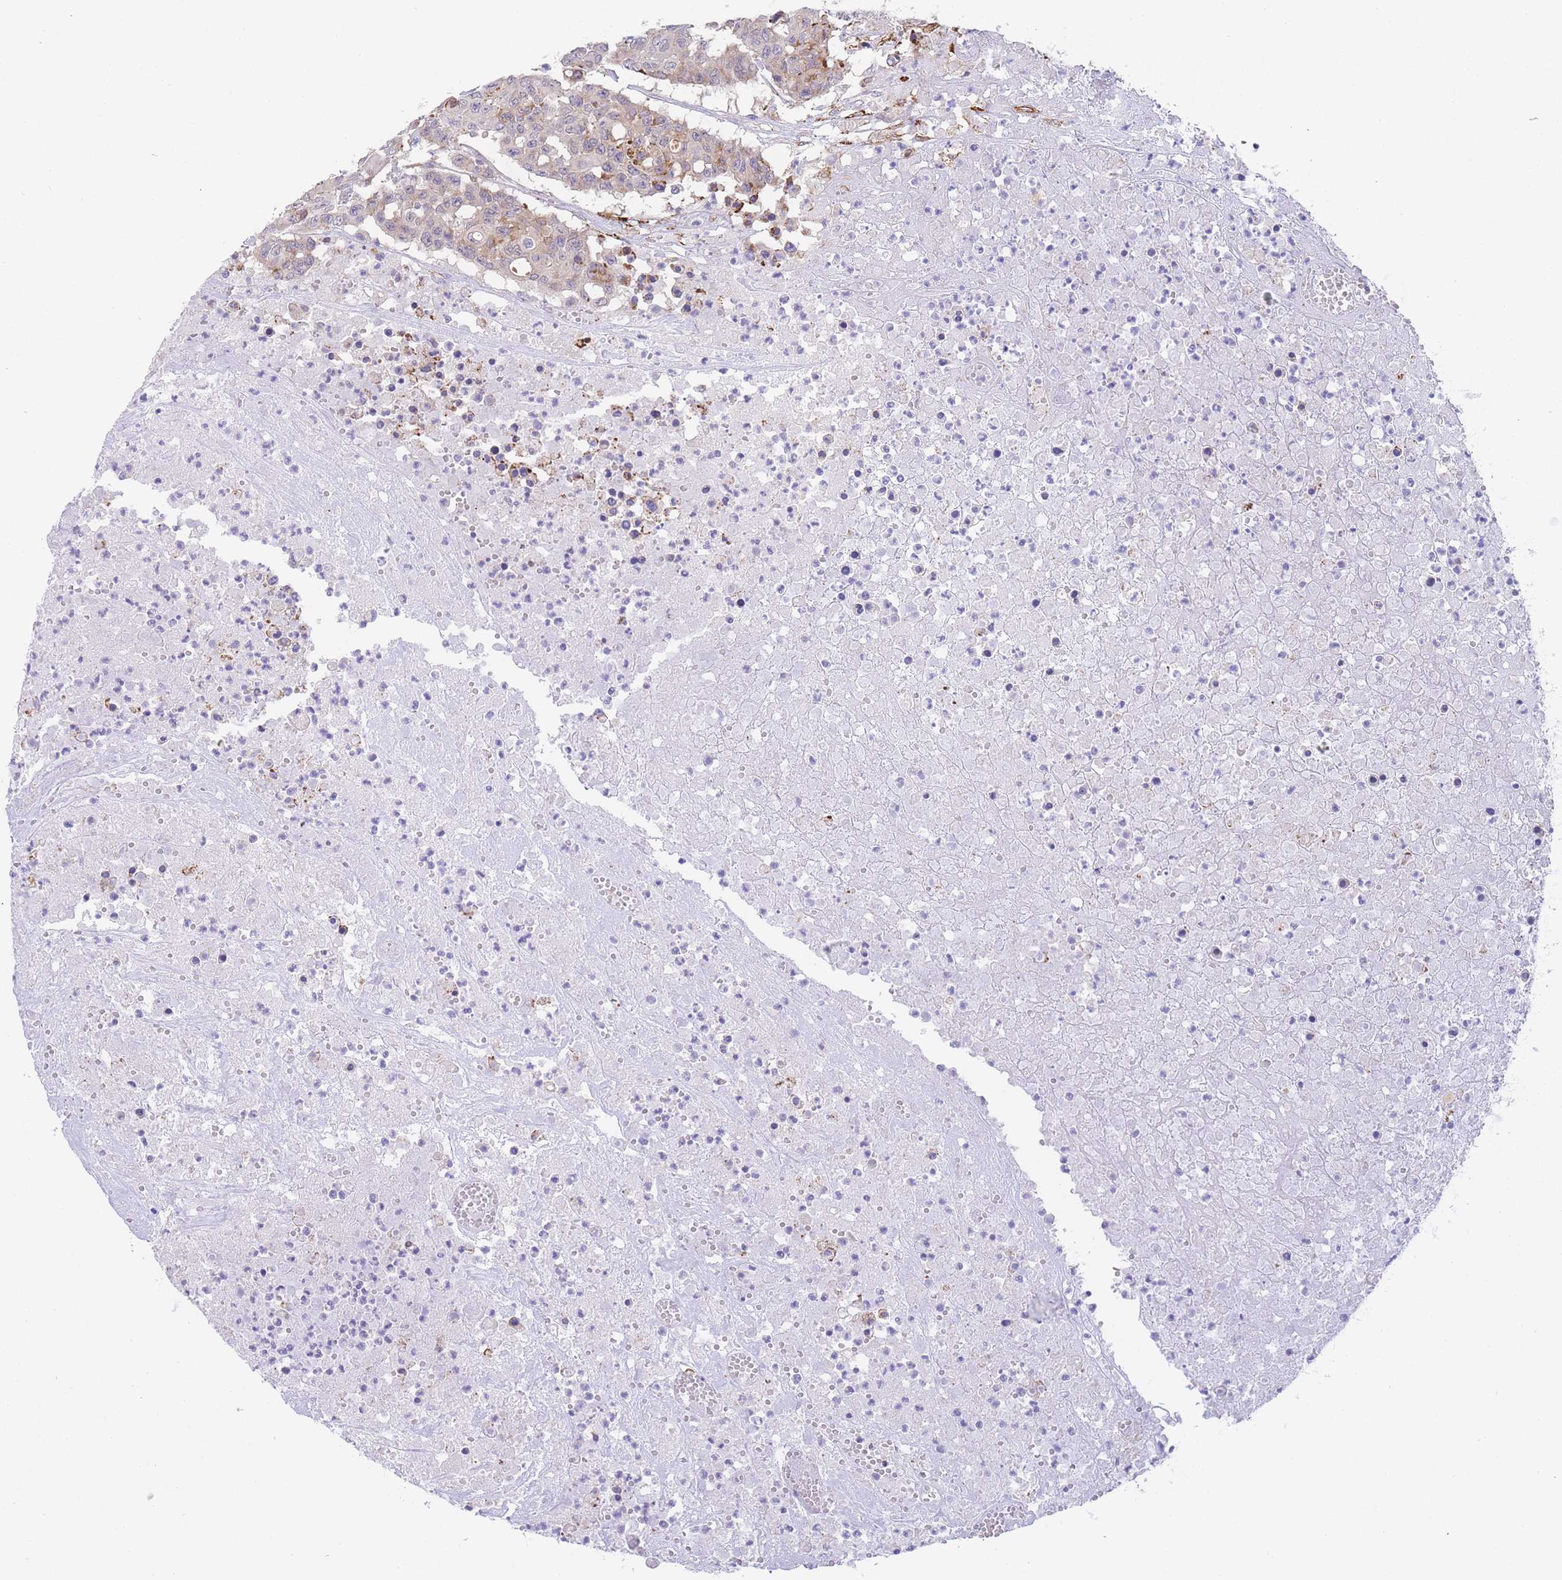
{"staining": {"intensity": "weak", "quantity": ">75%", "location": "cytoplasmic/membranous"}, "tissue": "colorectal cancer", "cell_type": "Tumor cells", "image_type": "cancer", "snomed": [{"axis": "morphology", "description": "Adenocarcinoma, NOS"}, {"axis": "topography", "description": "Colon"}], "caption": "The immunohistochemical stain highlights weak cytoplasmic/membranous positivity in tumor cells of adenocarcinoma (colorectal) tissue. (DAB = brown stain, brightfield microscopy at high magnification).", "gene": "ZNF510", "patient": {"sex": "male", "age": 51}}